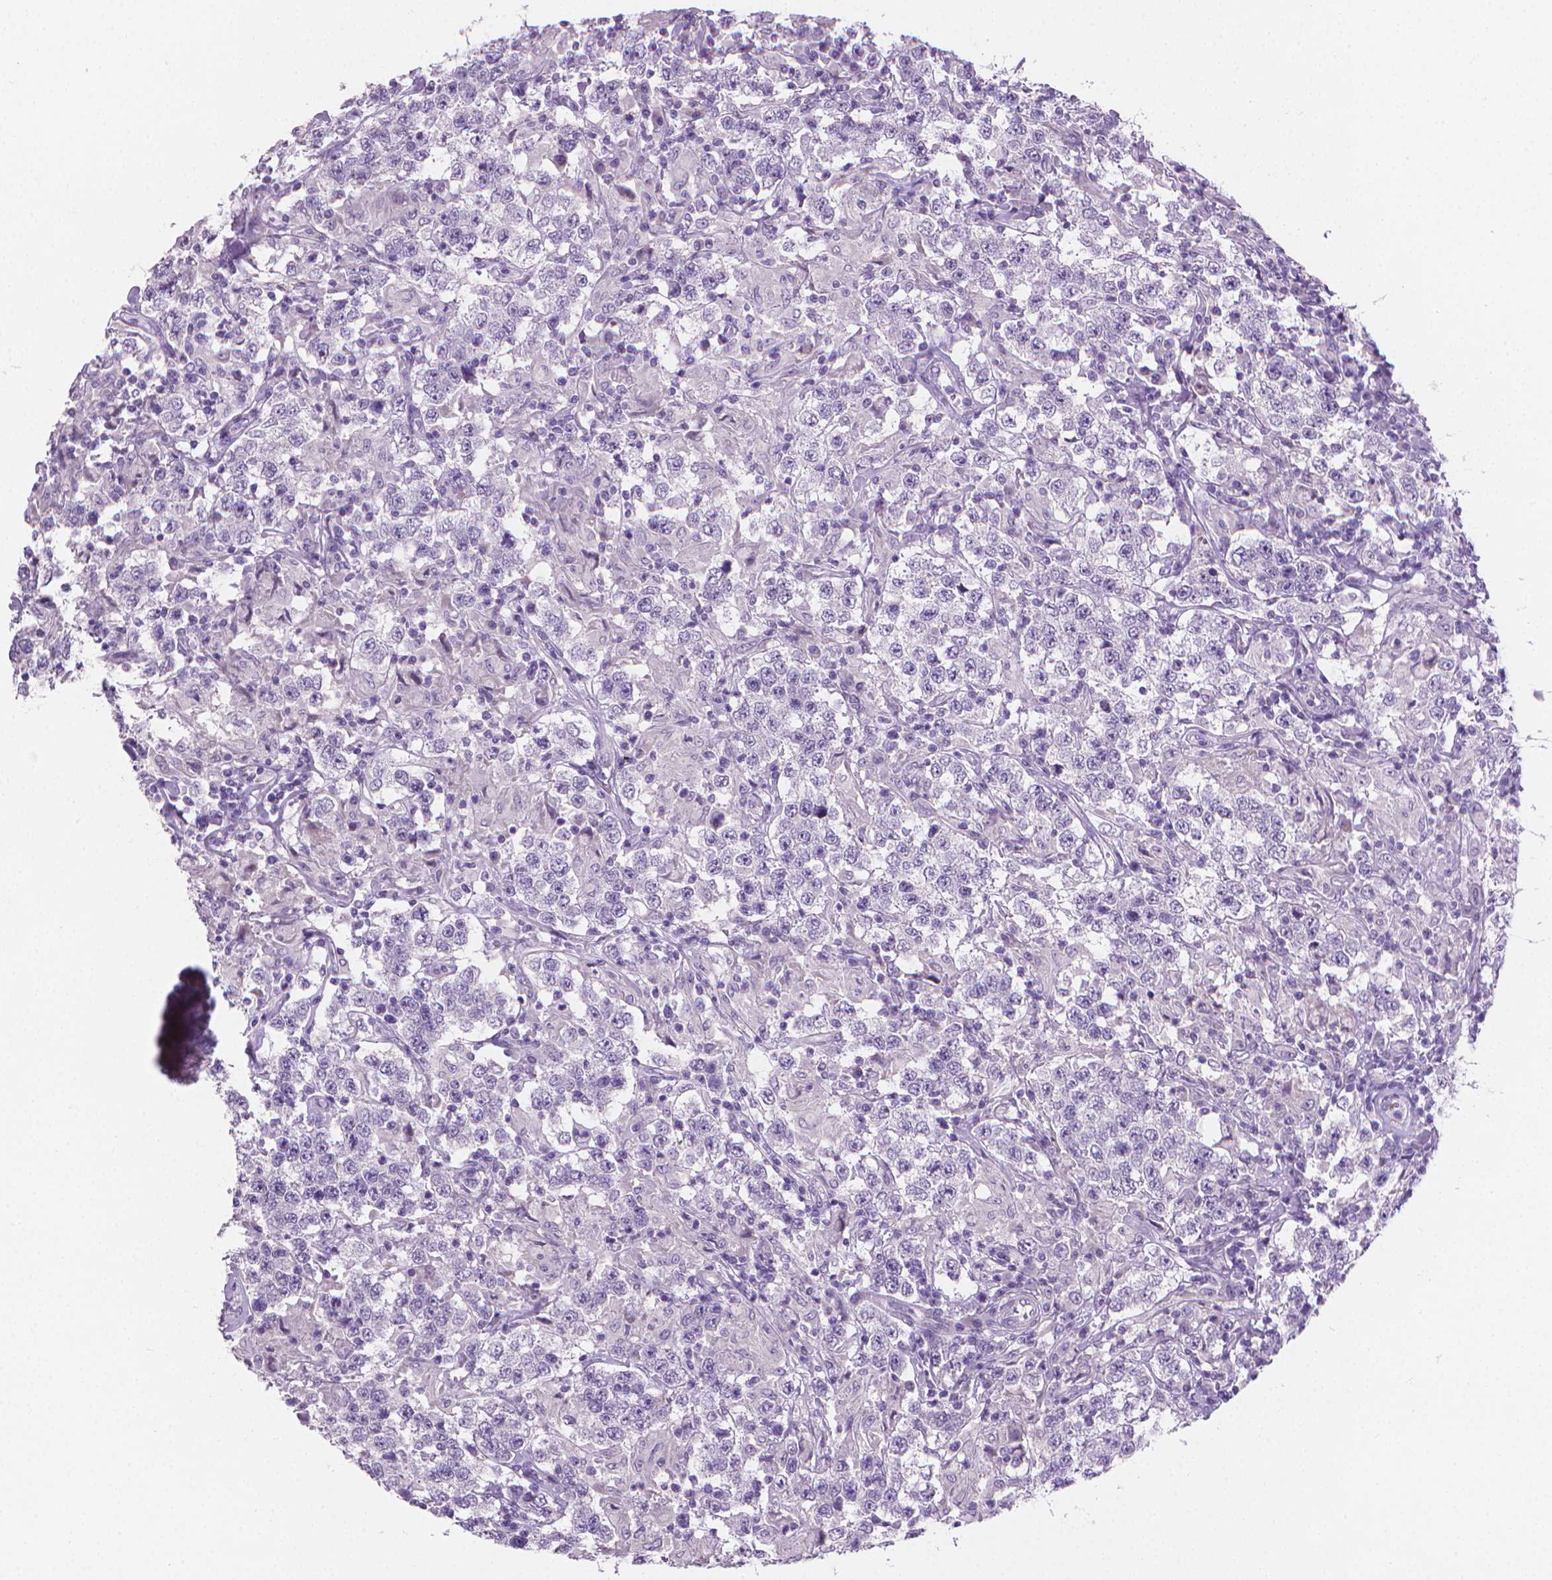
{"staining": {"intensity": "negative", "quantity": "none", "location": "none"}, "tissue": "testis cancer", "cell_type": "Tumor cells", "image_type": "cancer", "snomed": [{"axis": "morphology", "description": "Seminoma, NOS"}, {"axis": "morphology", "description": "Carcinoma, Embryonal, NOS"}, {"axis": "topography", "description": "Testis"}], "caption": "Testis cancer (seminoma) was stained to show a protein in brown. There is no significant expression in tumor cells.", "gene": "TNNI2", "patient": {"sex": "male", "age": 41}}